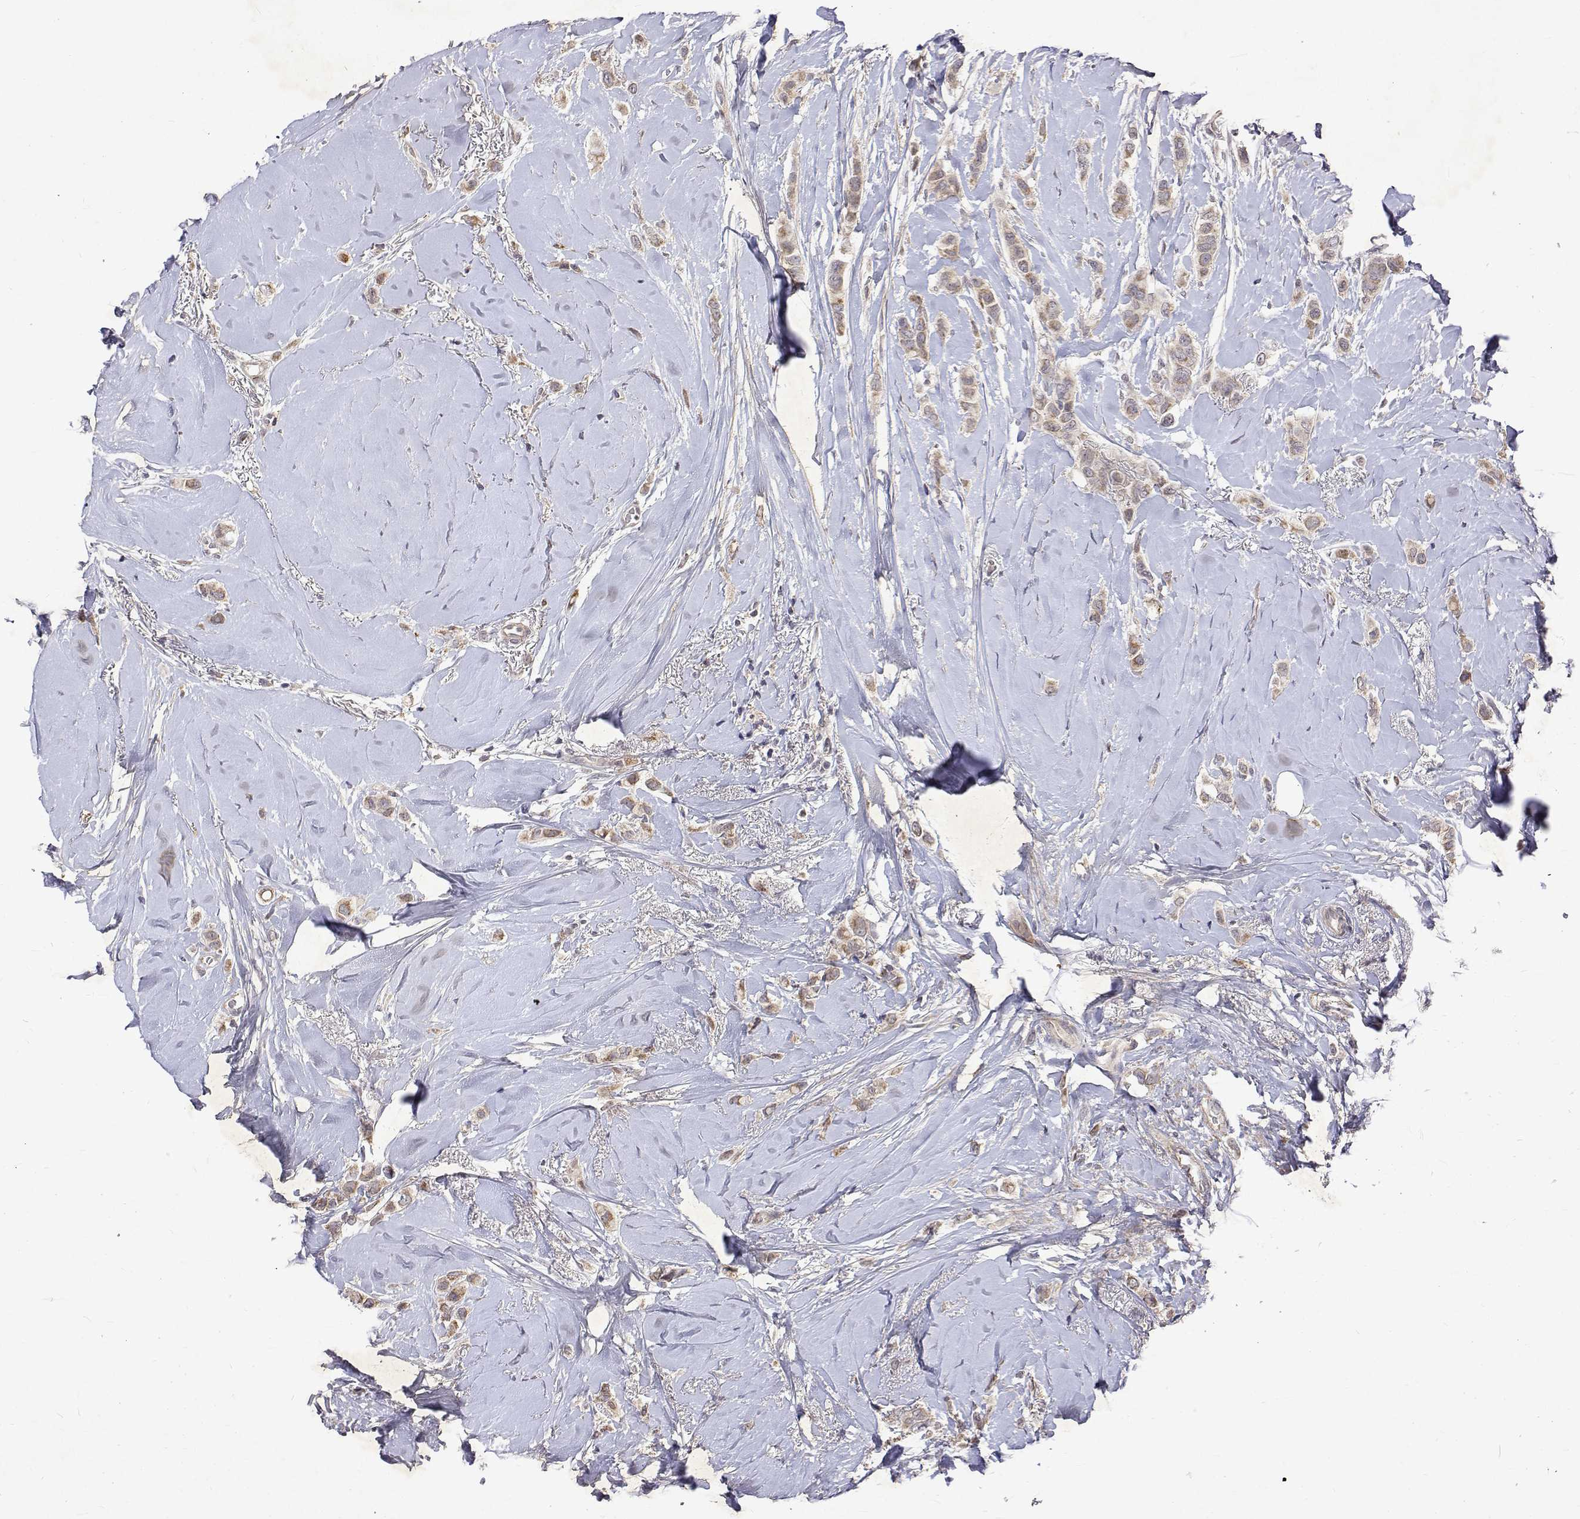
{"staining": {"intensity": "weak", "quantity": ">75%", "location": "cytoplasmic/membranous"}, "tissue": "breast cancer", "cell_type": "Tumor cells", "image_type": "cancer", "snomed": [{"axis": "morphology", "description": "Lobular carcinoma"}, {"axis": "topography", "description": "Breast"}], "caption": "Brown immunohistochemical staining in breast cancer (lobular carcinoma) reveals weak cytoplasmic/membranous expression in about >75% of tumor cells.", "gene": "ALKBH8", "patient": {"sex": "female", "age": 66}}